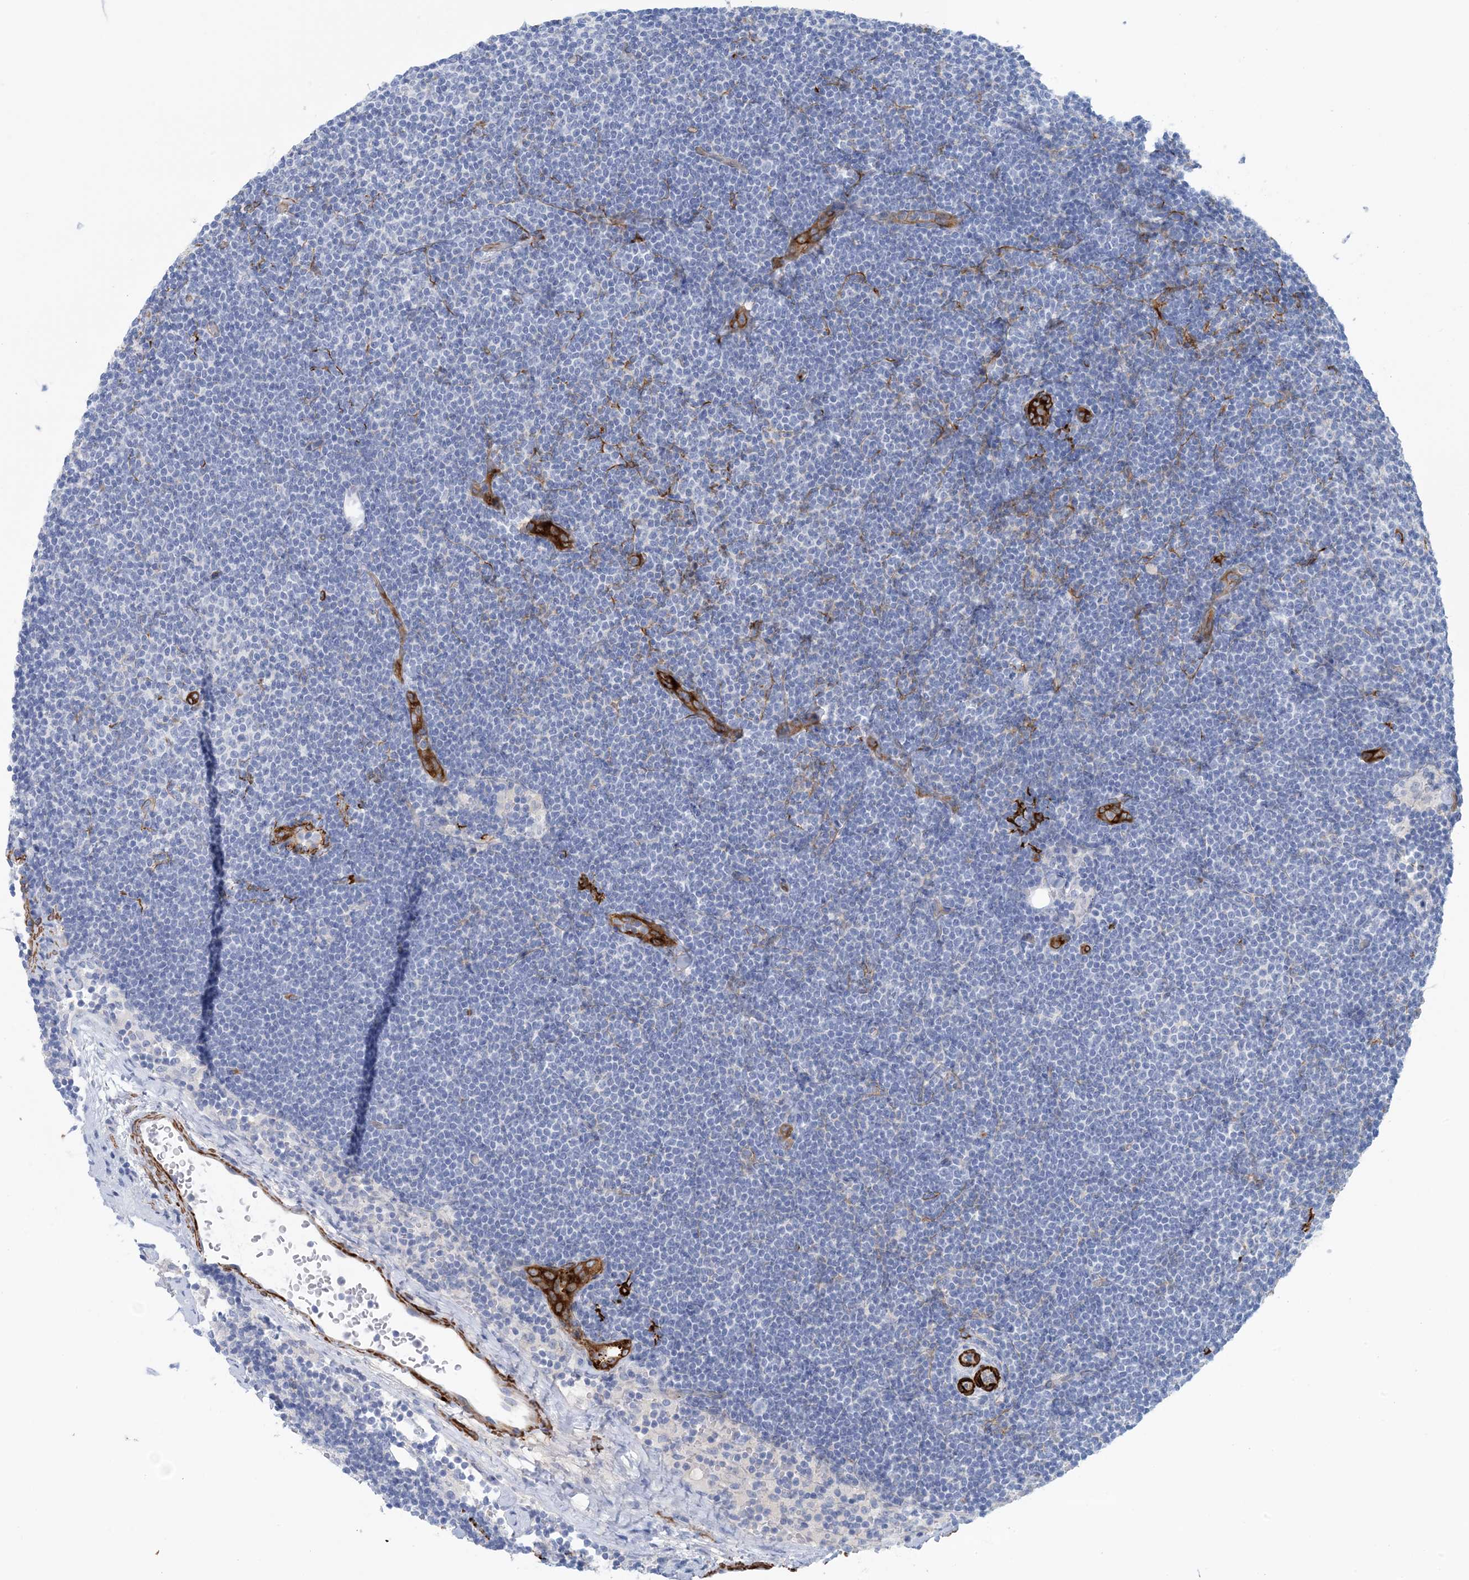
{"staining": {"intensity": "negative", "quantity": "none", "location": "none"}, "tissue": "lymphoma", "cell_type": "Tumor cells", "image_type": "cancer", "snomed": [{"axis": "morphology", "description": "Malignant lymphoma, non-Hodgkin's type, Low grade"}, {"axis": "topography", "description": "Lymph node"}], "caption": "This is an immunohistochemistry (IHC) image of human malignant lymphoma, non-Hodgkin's type (low-grade). There is no expression in tumor cells.", "gene": "SHANK1", "patient": {"sex": "female", "age": 53}}